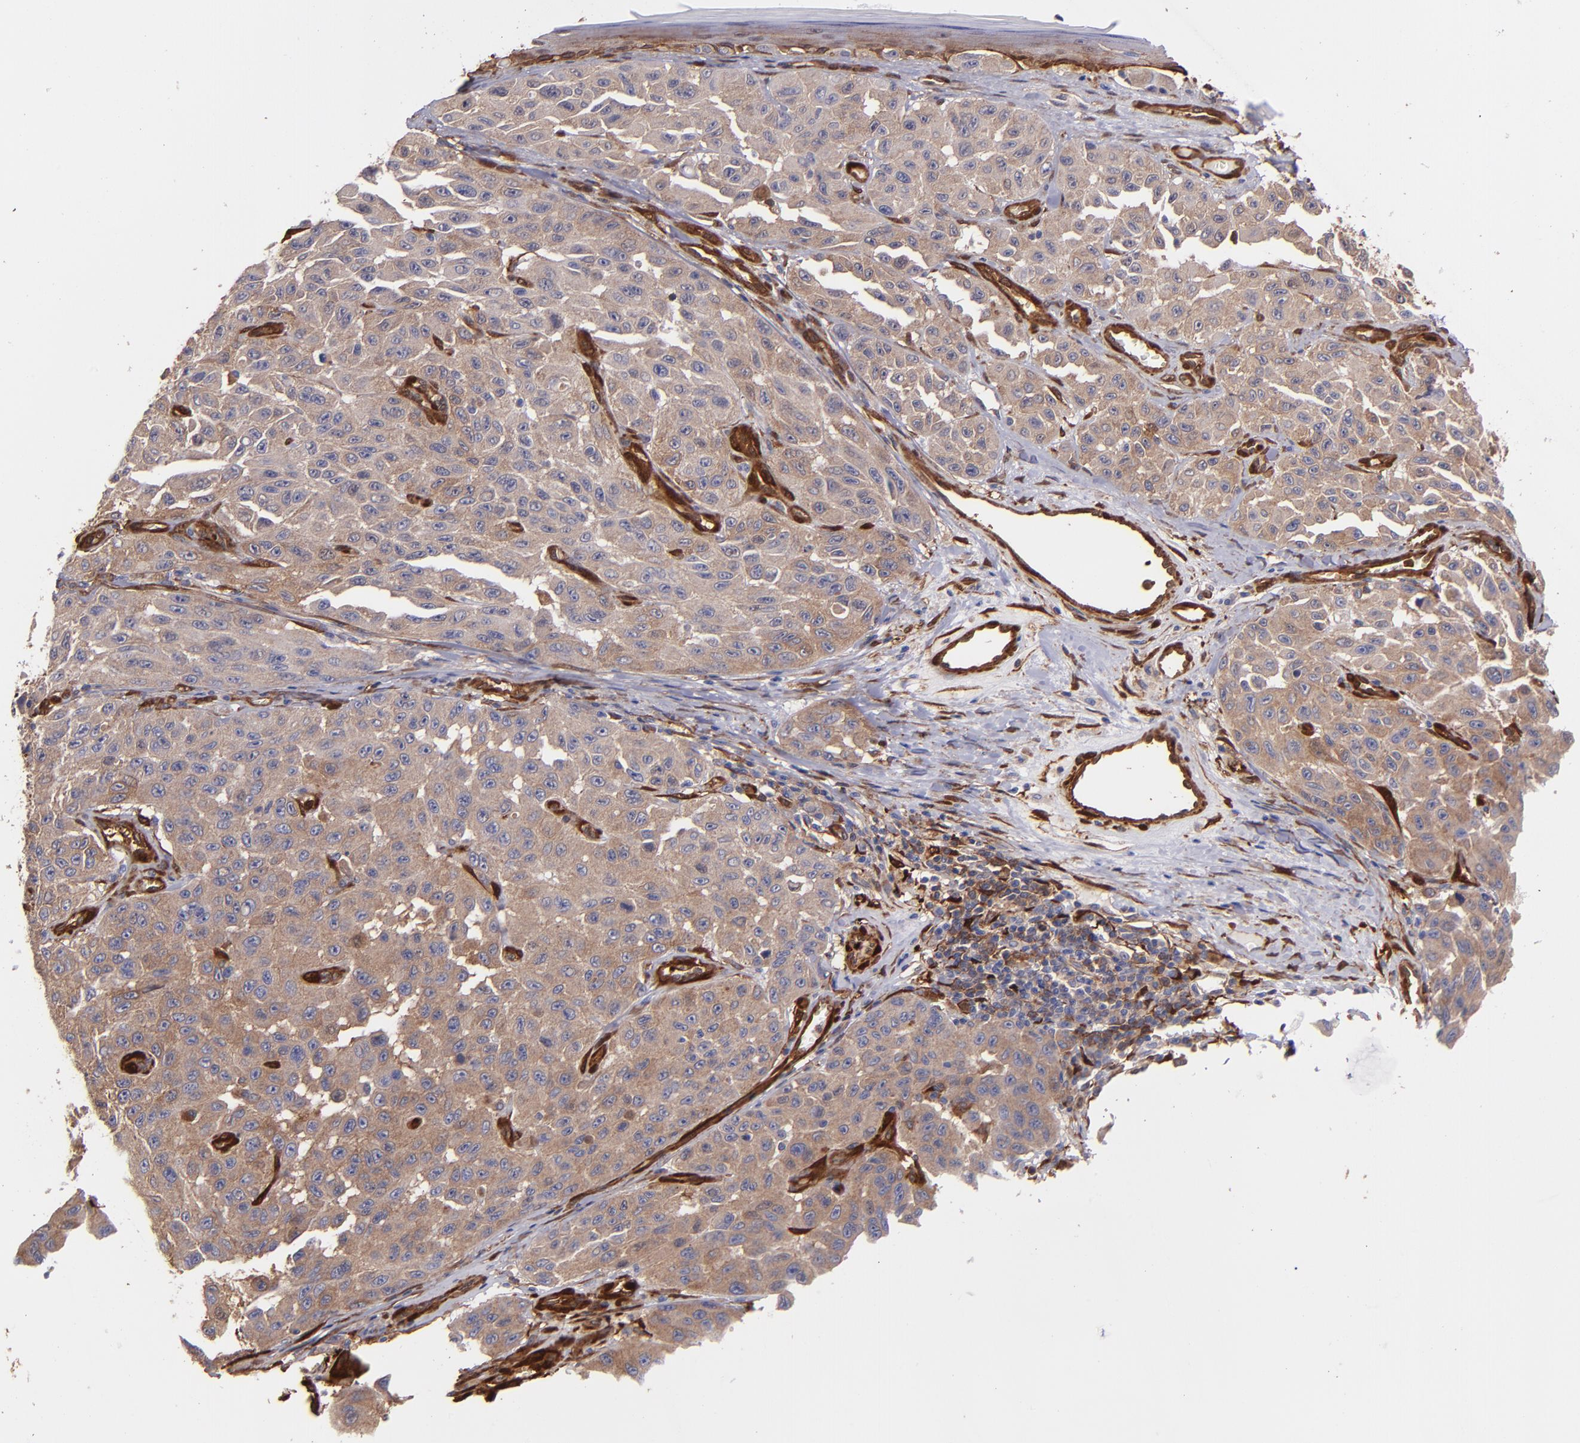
{"staining": {"intensity": "moderate", "quantity": ">75%", "location": "cytoplasmic/membranous"}, "tissue": "melanoma", "cell_type": "Tumor cells", "image_type": "cancer", "snomed": [{"axis": "morphology", "description": "Malignant melanoma, NOS"}, {"axis": "topography", "description": "Skin"}], "caption": "An image showing moderate cytoplasmic/membranous expression in approximately >75% of tumor cells in malignant melanoma, as visualized by brown immunohistochemical staining.", "gene": "VCL", "patient": {"sex": "male", "age": 30}}